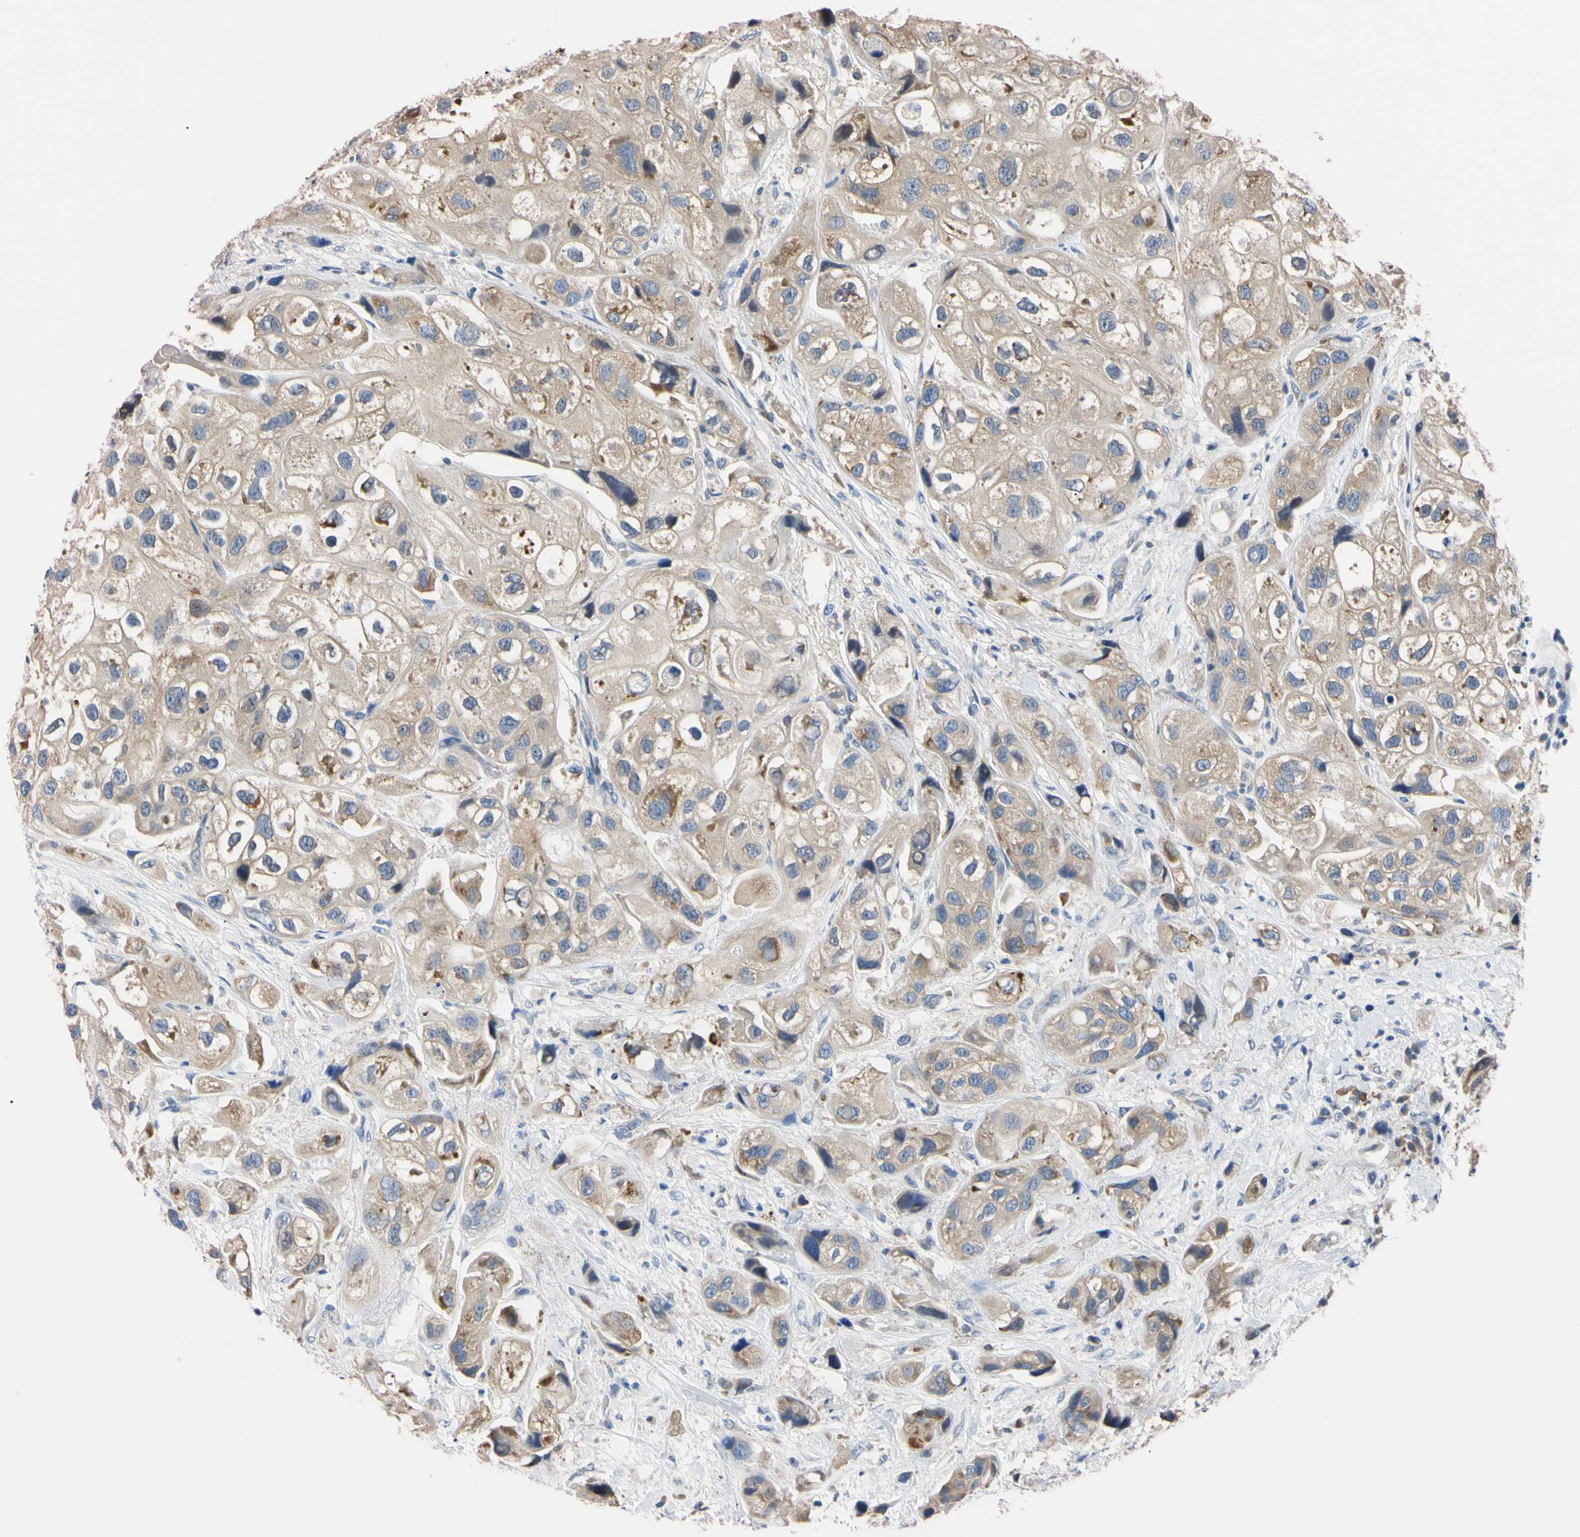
{"staining": {"intensity": "moderate", "quantity": "<25%", "location": "cytoplasmic/membranous"}, "tissue": "urothelial cancer", "cell_type": "Tumor cells", "image_type": "cancer", "snomed": [{"axis": "morphology", "description": "Urothelial carcinoma, High grade"}, {"axis": "topography", "description": "Urinary bladder"}], "caption": "Immunohistochemical staining of urothelial carcinoma (high-grade) shows moderate cytoplasmic/membranous protein staining in about <25% of tumor cells. The protein of interest is stained brown, and the nuclei are stained in blue (DAB IHC with brightfield microscopy, high magnification).", "gene": "RARS1", "patient": {"sex": "female", "age": 64}}